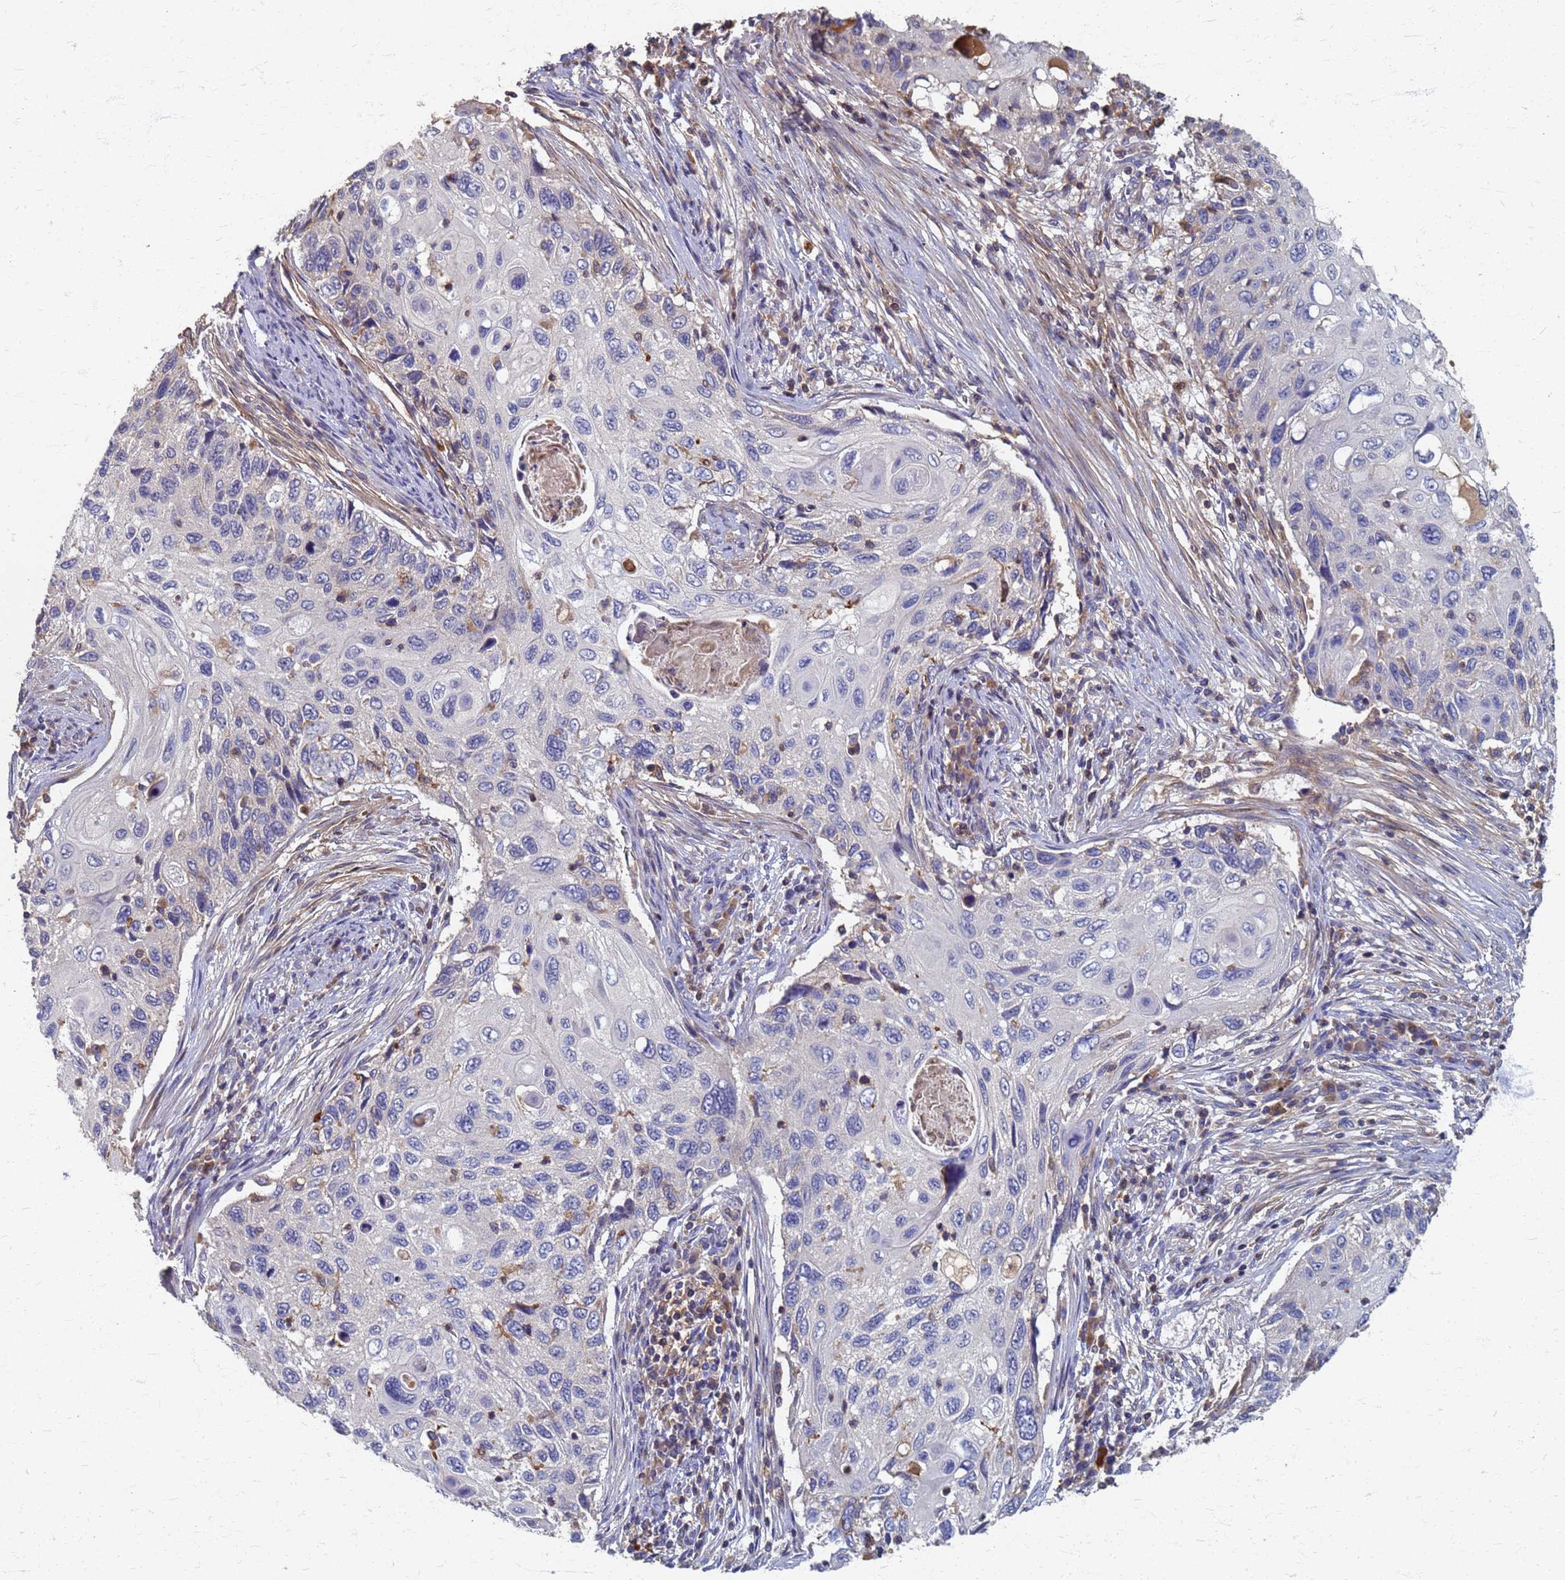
{"staining": {"intensity": "negative", "quantity": "none", "location": "none"}, "tissue": "cervical cancer", "cell_type": "Tumor cells", "image_type": "cancer", "snomed": [{"axis": "morphology", "description": "Squamous cell carcinoma, NOS"}, {"axis": "topography", "description": "Cervix"}], "caption": "Immunohistochemistry of cervical cancer exhibits no expression in tumor cells. (DAB IHC, high magnification).", "gene": "KRCC1", "patient": {"sex": "female", "age": 70}}